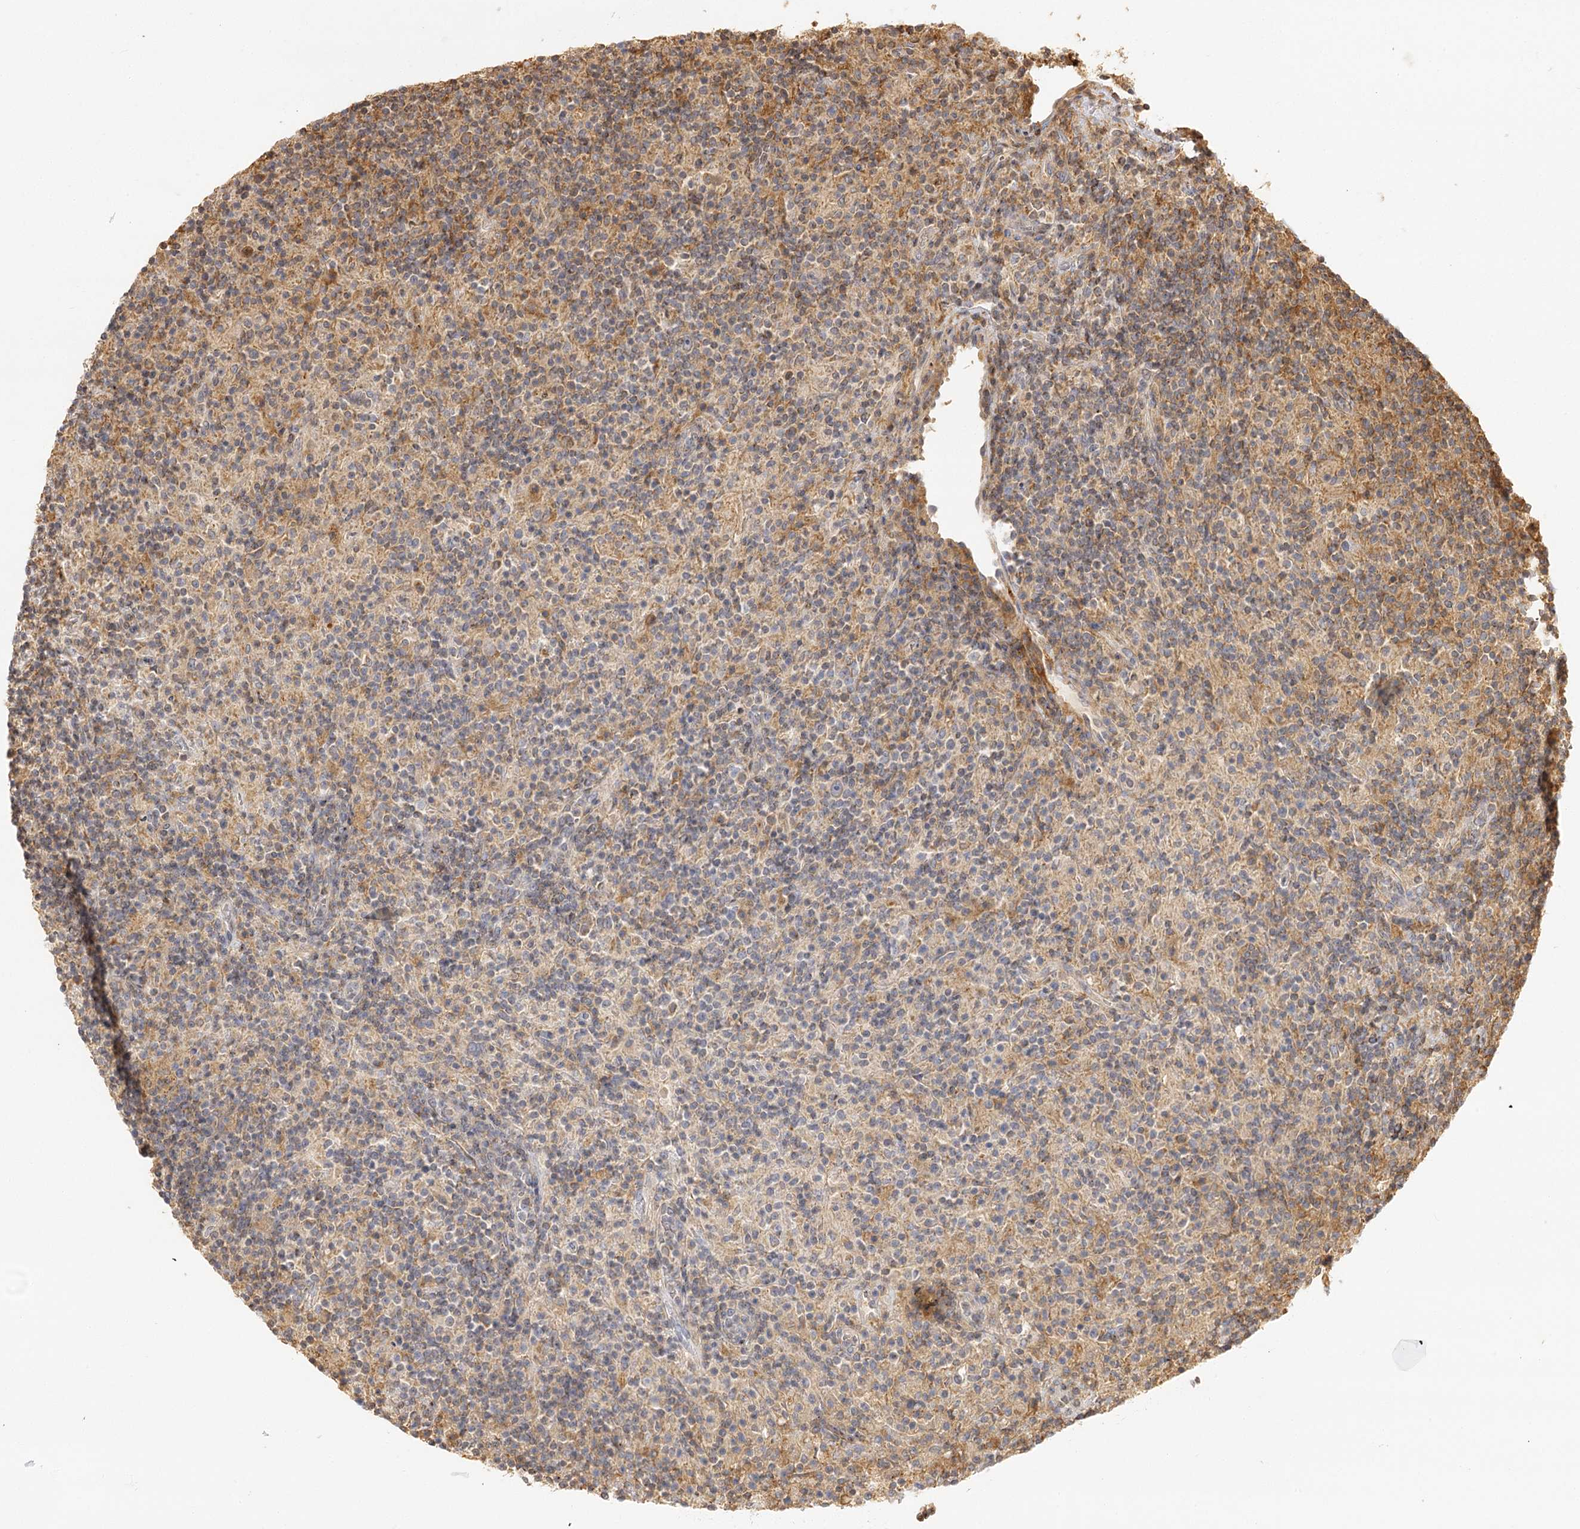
{"staining": {"intensity": "moderate", "quantity": "<25%", "location": "cytoplasmic/membranous"}, "tissue": "lymphoma", "cell_type": "Tumor cells", "image_type": "cancer", "snomed": [{"axis": "morphology", "description": "Hodgkin's disease, NOS"}, {"axis": "topography", "description": "Lymph node"}], "caption": "Tumor cells show low levels of moderate cytoplasmic/membranous positivity in approximately <25% of cells in human Hodgkin's disease.", "gene": "SEC24B", "patient": {"sex": "male", "age": 70}}